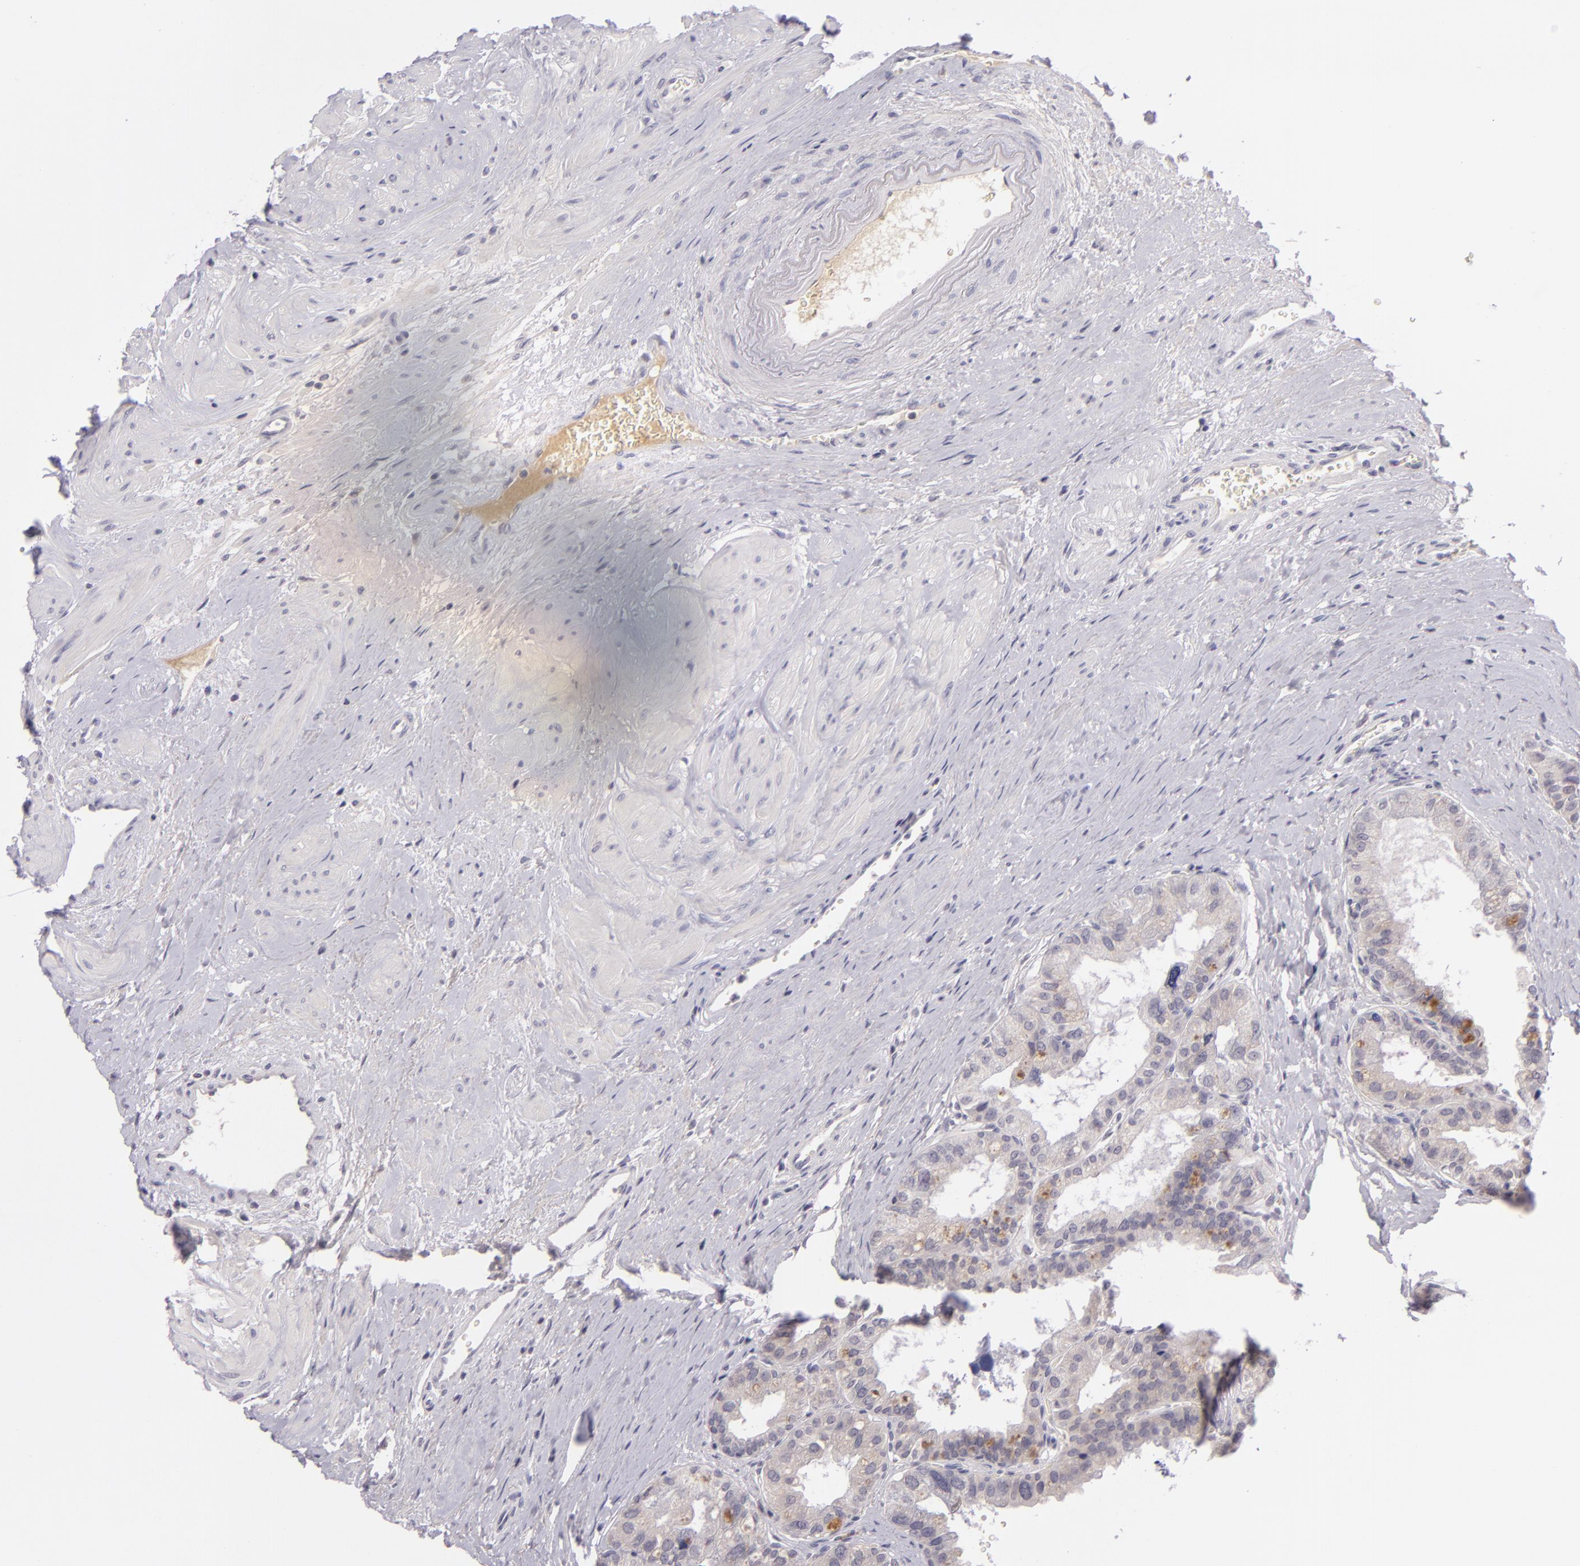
{"staining": {"intensity": "negative", "quantity": "none", "location": "none"}, "tissue": "prostate", "cell_type": "Glandular cells", "image_type": "normal", "snomed": [{"axis": "morphology", "description": "Normal tissue, NOS"}, {"axis": "topography", "description": "Prostate"}], "caption": "Glandular cells show no significant staining in unremarkable prostate. (DAB immunohistochemistry with hematoxylin counter stain).", "gene": "DAG1", "patient": {"sex": "male", "age": 60}}